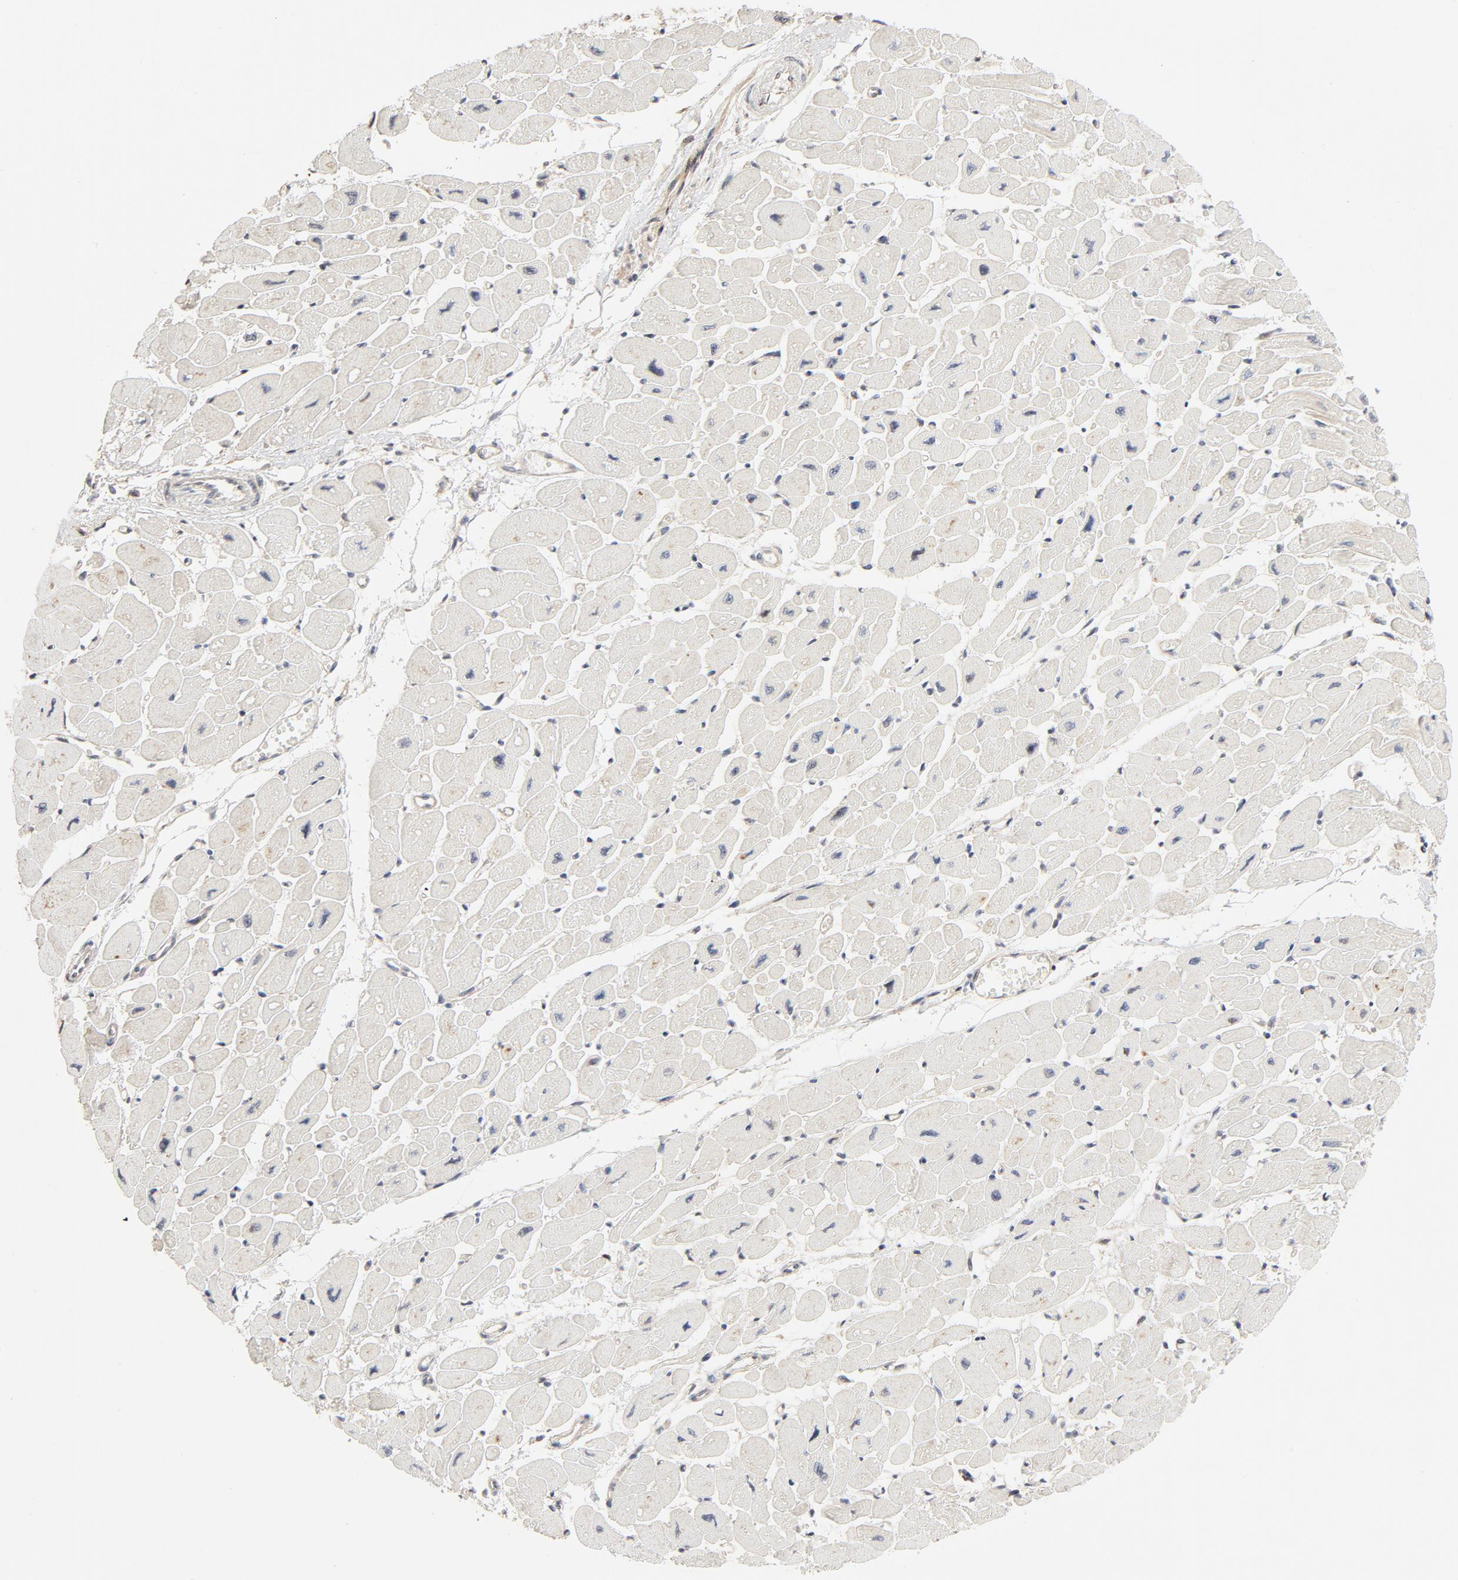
{"staining": {"intensity": "moderate", "quantity": ">75%", "location": "nuclear"}, "tissue": "heart muscle", "cell_type": "Cardiomyocytes", "image_type": "normal", "snomed": [{"axis": "morphology", "description": "Normal tissue, NOS"}, {"axis": "topography", "description": "Heart"}], "caption": "This is a micrograph of immunohistochemistry staining of unremarkable heart muscle, which shows moderate staining in the nuclear of cardiomyocytes.", "gene": "GTF2I", "patient": {"sex": "female", "age": 54}}